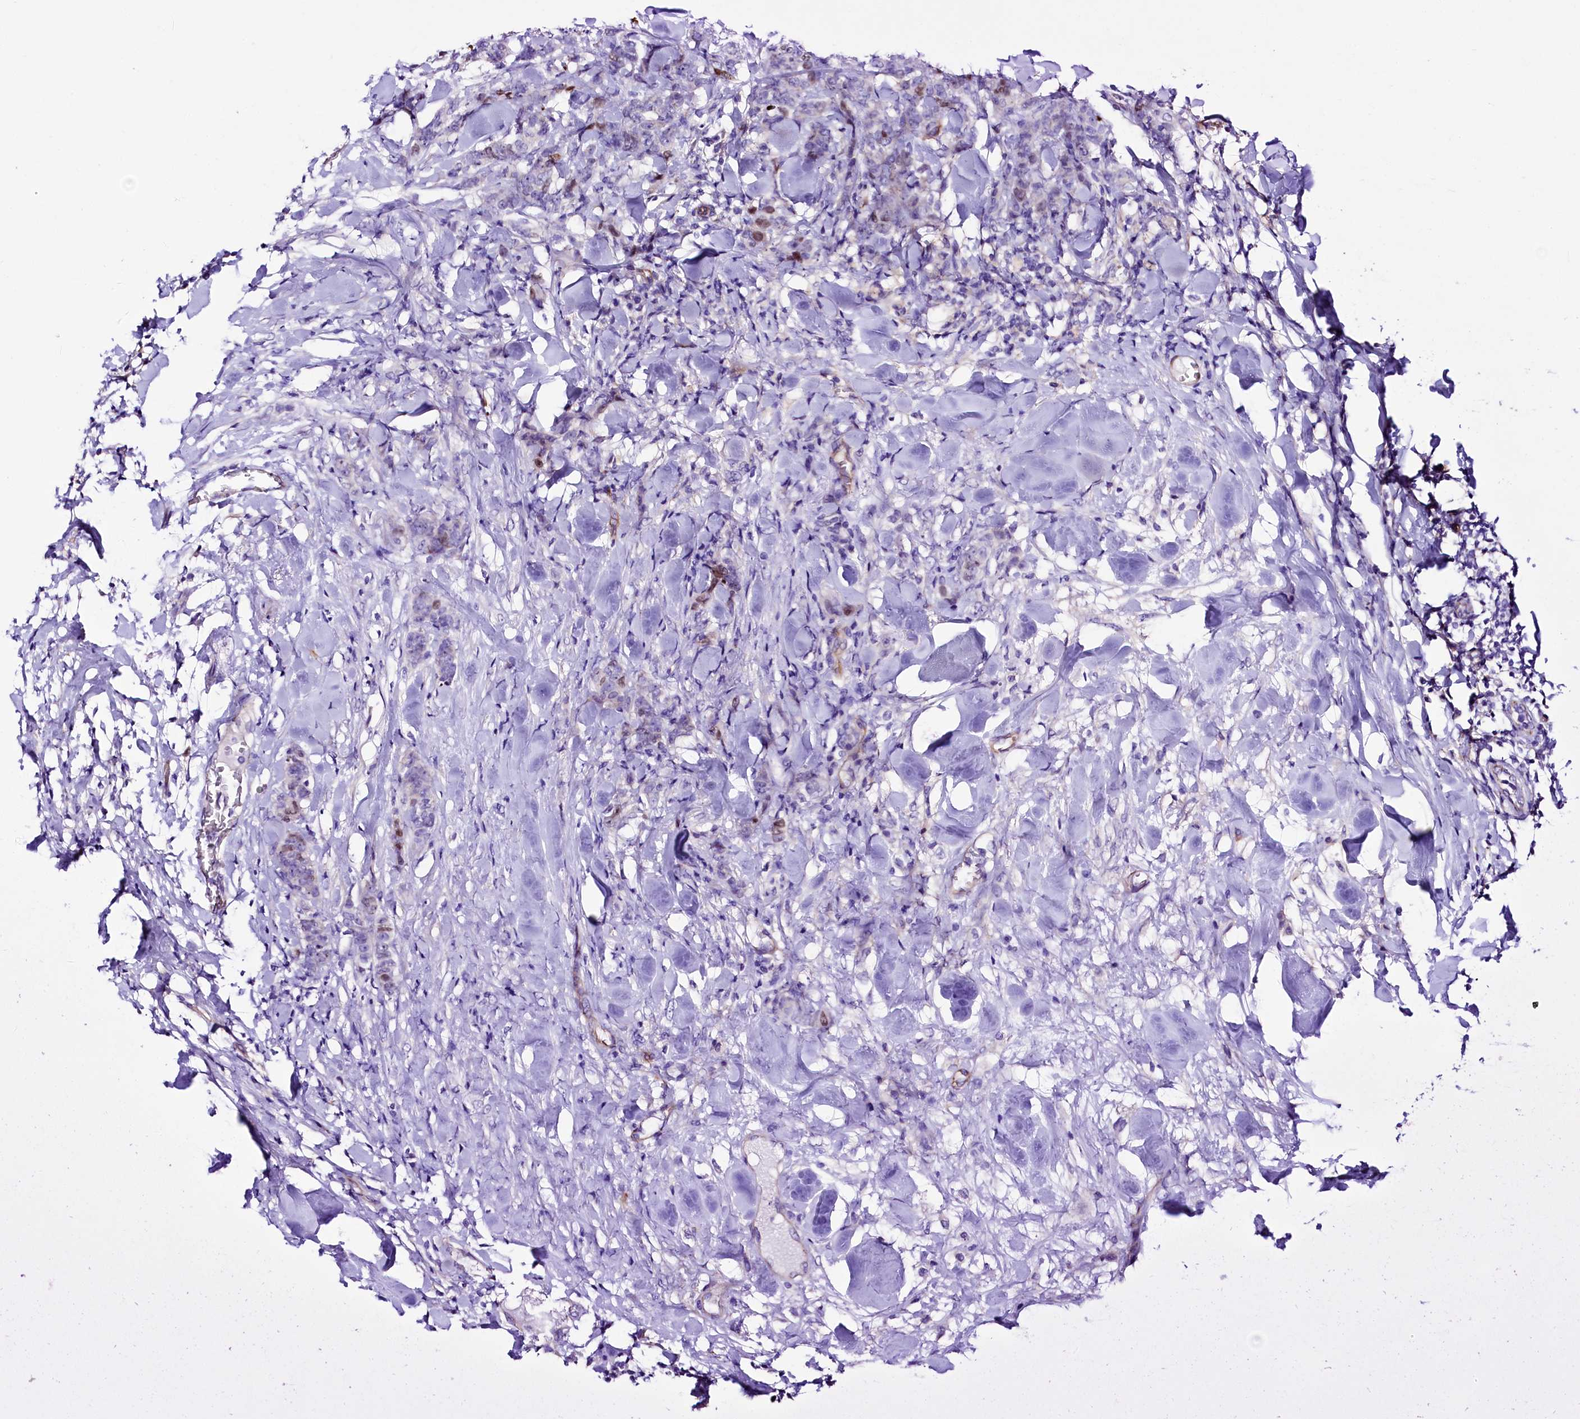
{"staining": {"intensity": "negative", "quantity": "none", "location": "none"}, "tissue": "breast cancer", "cell_type": "Tumor cells", "image_type": "cancer", "snomed": [{"axis": "morphology", "description": "Duct carcinoma"}, {"axis": "topography", "description": "Breast"}], "caption": "IHC micrograph of human infiltrating ductal carcinoma (breast) stained for a protein (brown), which displays no expression in tumor cells.", "gene": "SLF1", "patient": {"sex": "female", "age": 40}}